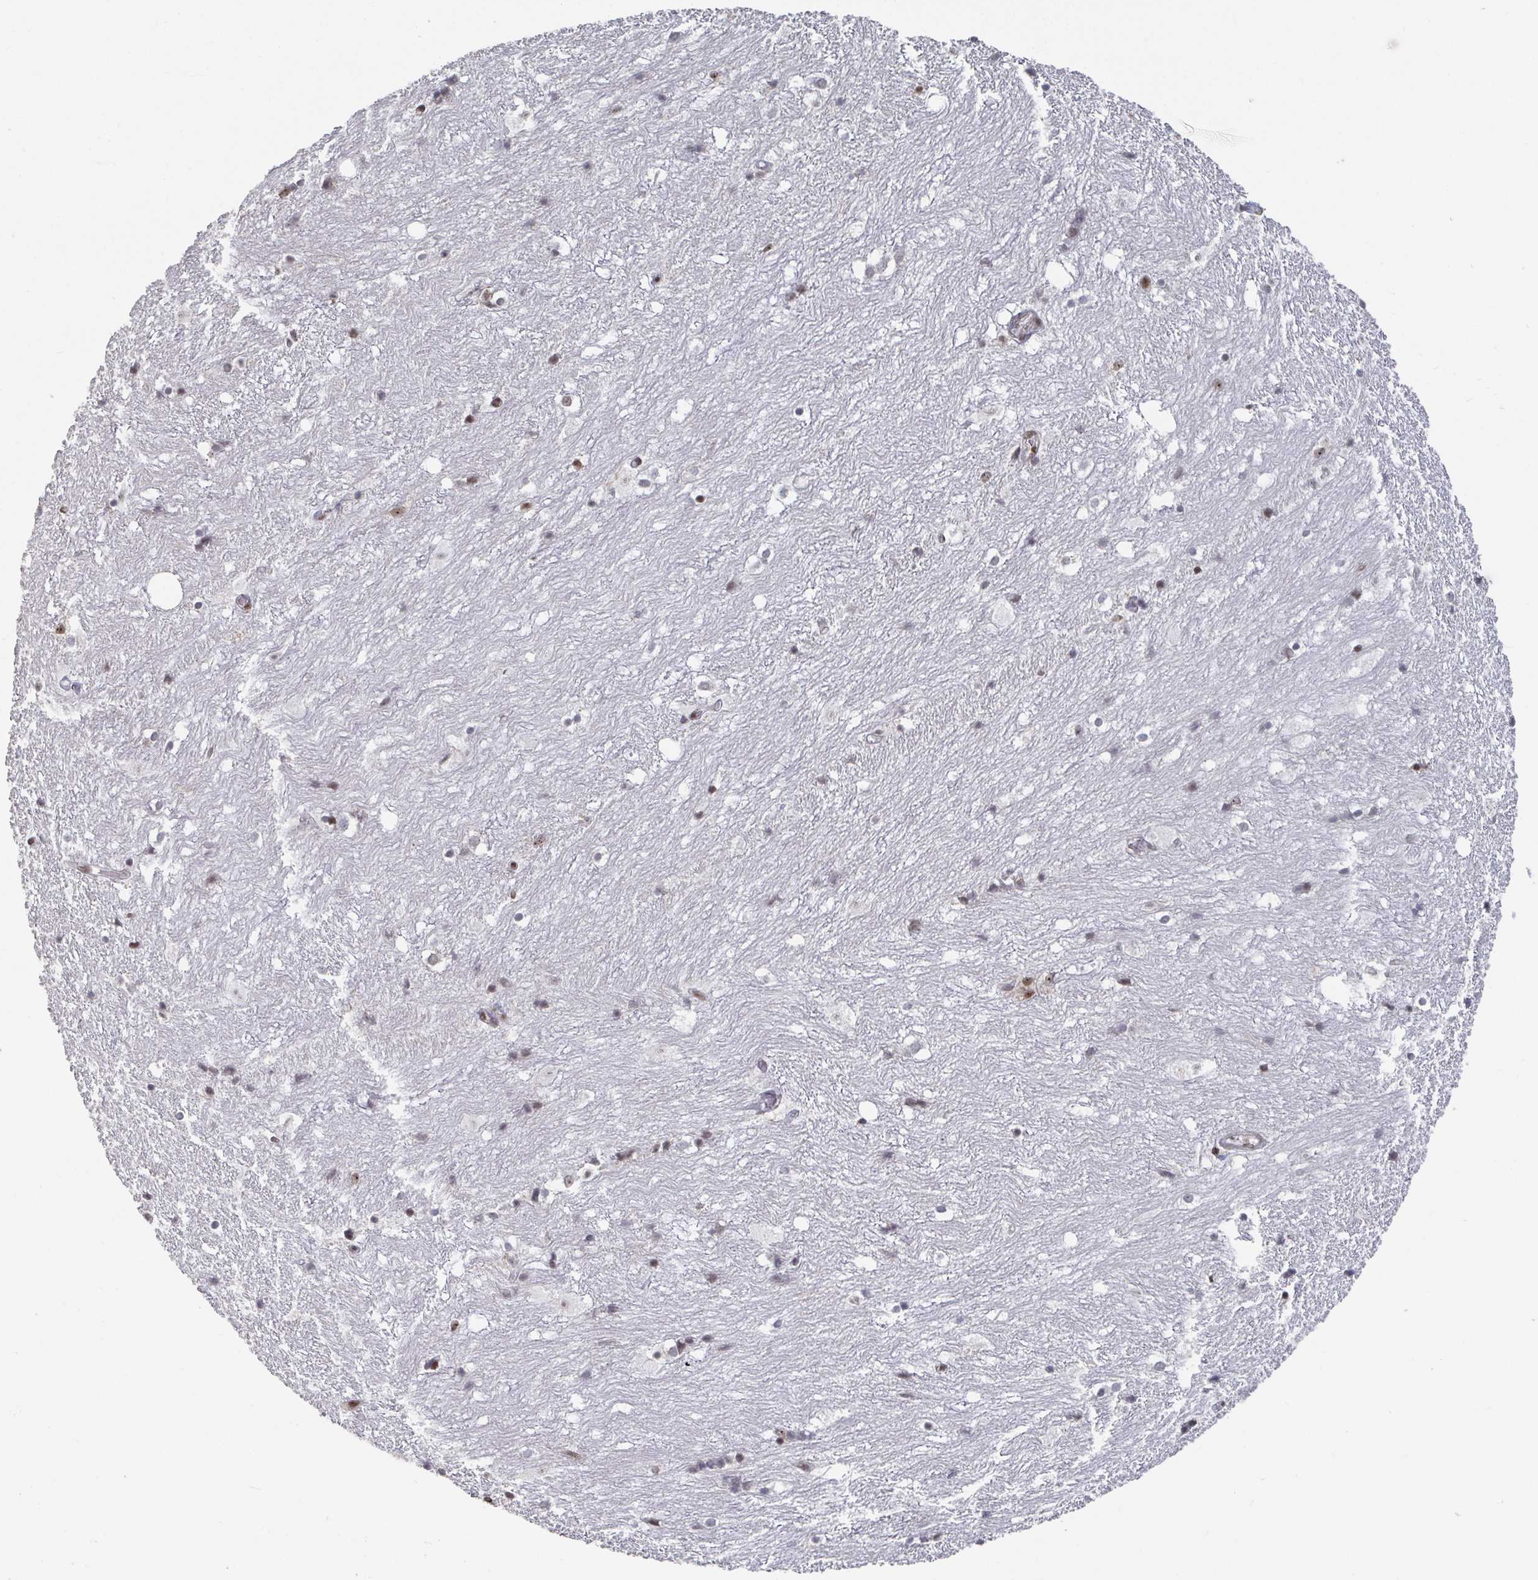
{"staining": {"intensity": "moderate", "quantity": "<25%", "location": "nuclear"}, "tissue": "hippocampus", "cell_type": "Glial cells", "image_type": "normal", "snomed": [{"axis": "morphology", "description": "Normal tissue, NOS"}, {"axis": "topography", "description": "Hippocampus"}], "caption": "The micrograph shows a brown stain indicating the presence of a protein in the nuclear of glial cells in hippocampus.", "gene": "ZDHHC12", "patient": {"sex": "female", "age": 52}}